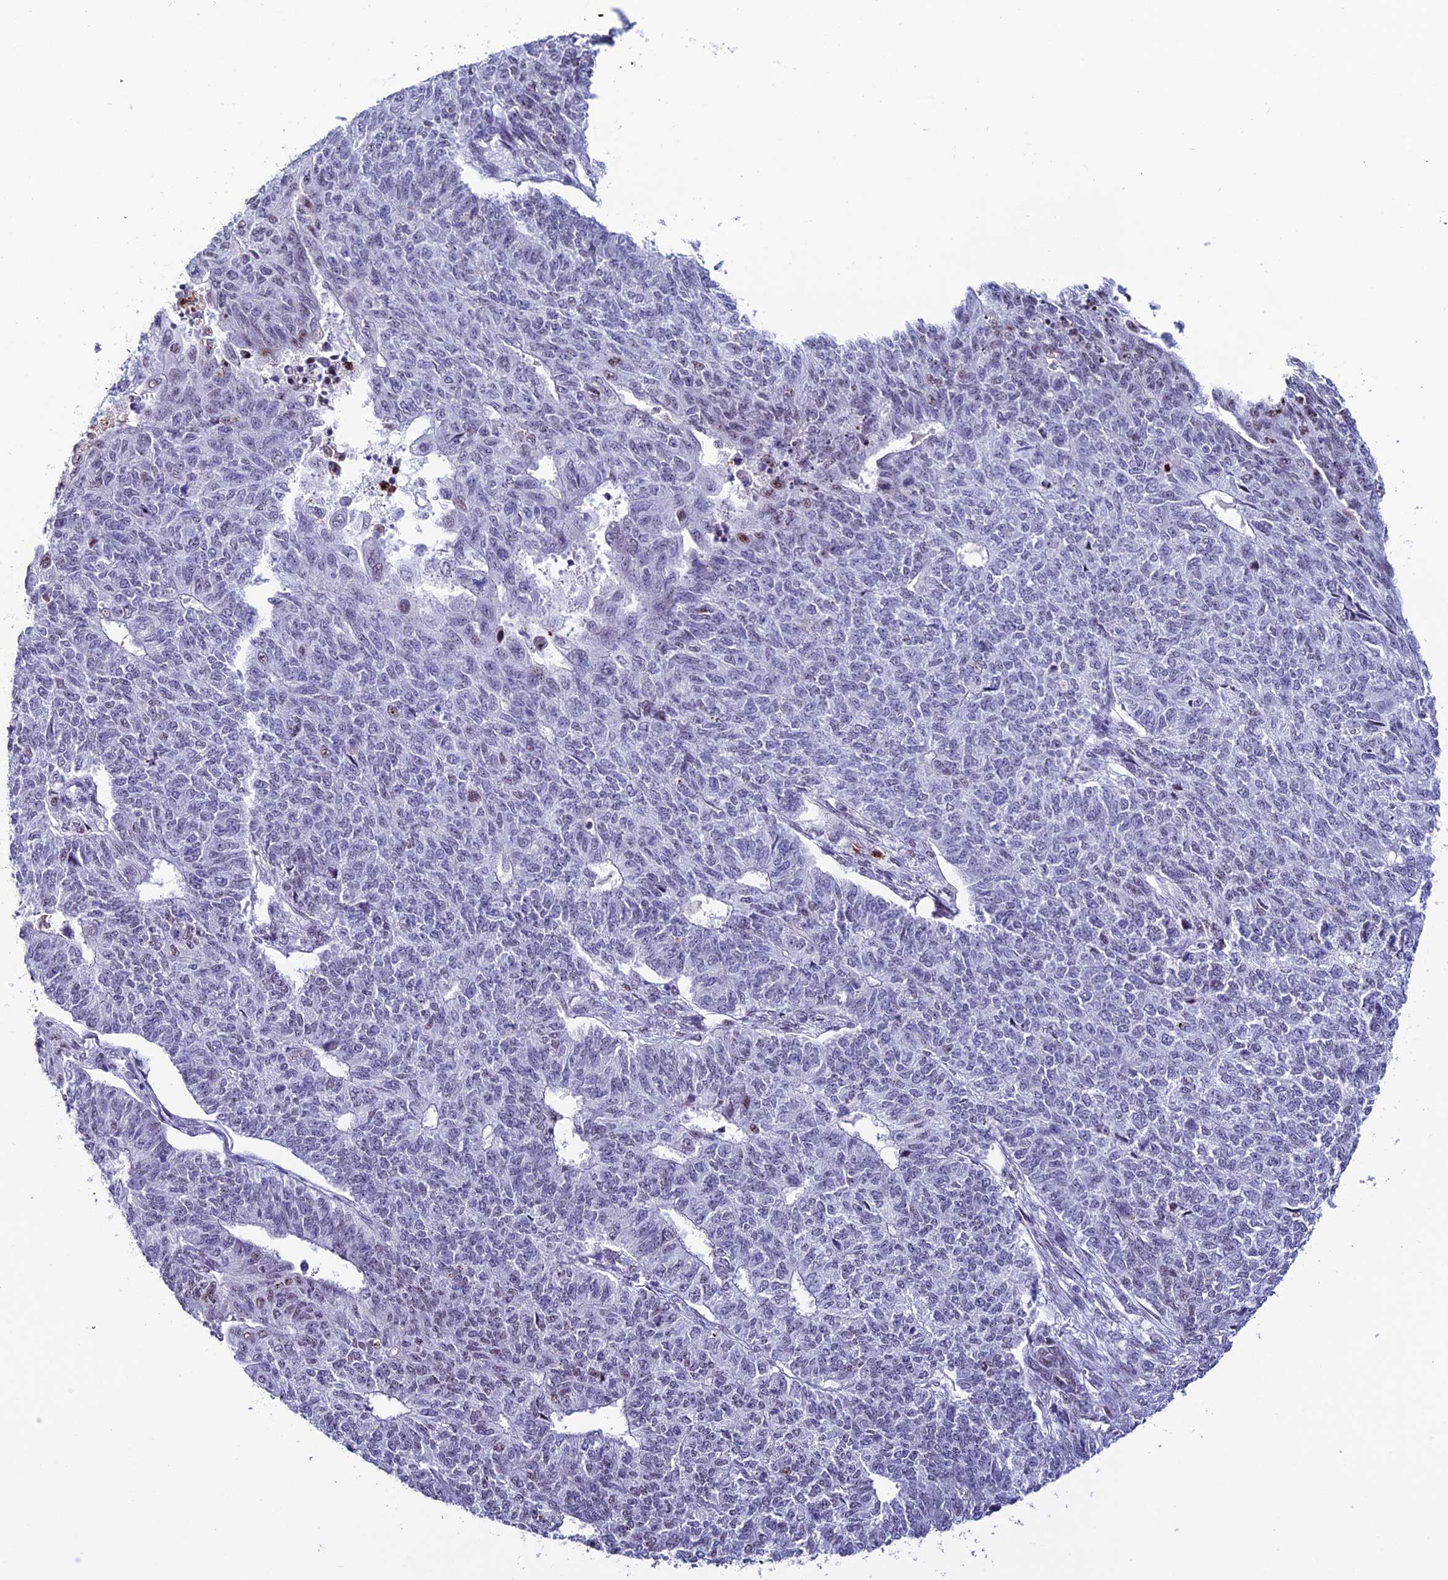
{"staining": {"intensity": "negative", "quantity": "none", "location": "none"}, "tissue": "endometrial cancer", "cell_type": "Tumor cells", "image_type": "cancer", "snomed": [{"axis": "morphology", "description": "Adenocarcinoma, NOS"}, {"axis": "topography", "description": "Endometrium"}], "caption": "The image demonstrates no staining of tumor cells in endometrial cancer.", "gene": "MFSD2B", "patient": {"sex": "female", "age": 32}}